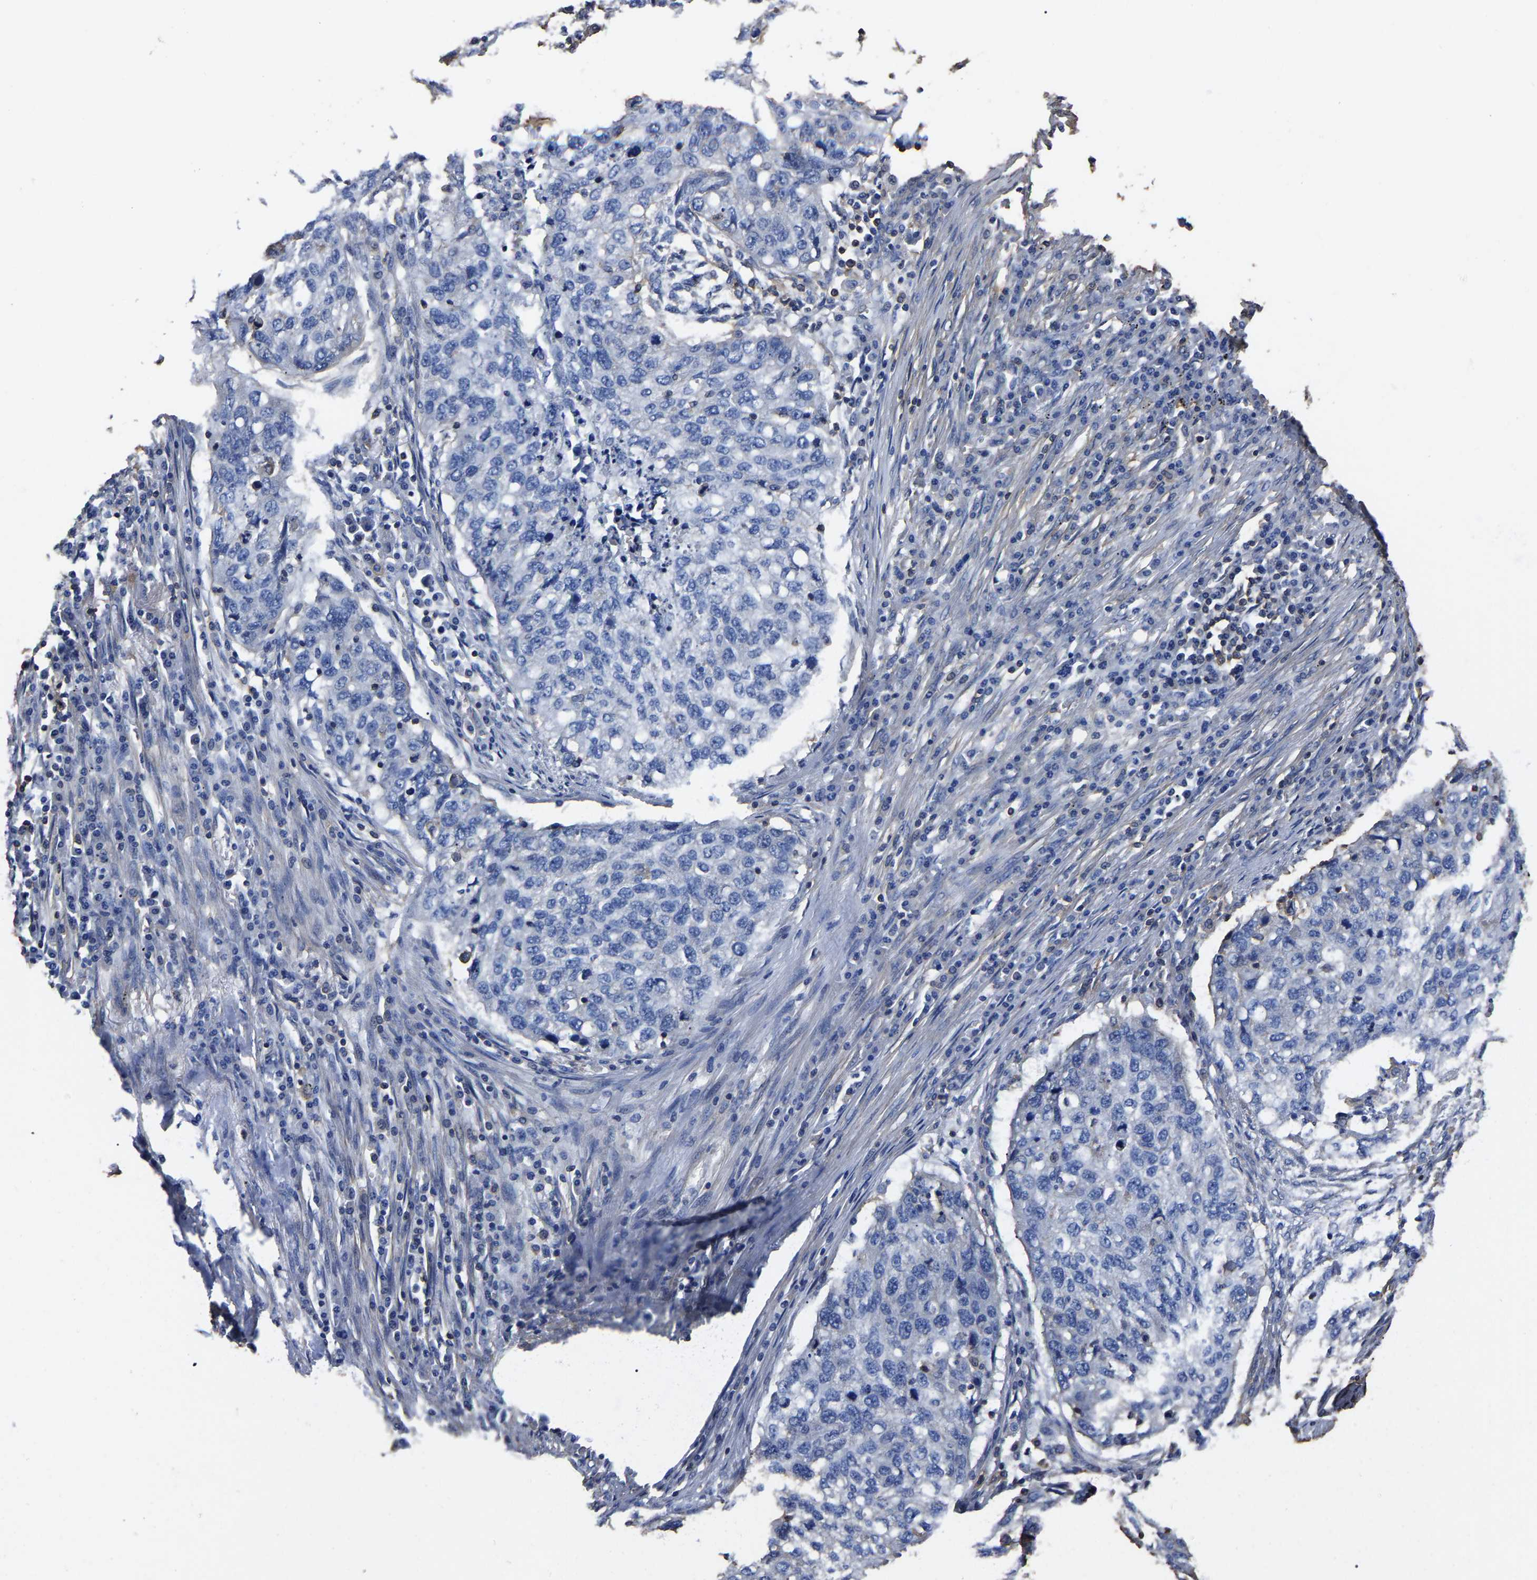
{"staining": {"intensity": "negative", "quantity": "none", "location": "none"}, "tissue": "lung cancer", "cell_type": "Tumor cells", "image_type": "cancer", "snomed": [{"axis": "morphology", "description": "Squamous cell carcinoma, NOS"}, {"axis": "topography", "description": "Lung"}], "caption": "High power microscopy micrograph of an immunohistochemistry image of lung squamous cell carcinoma, revealing no significant expression in tumor cells.", "gene": "ARMT1", "patient": {"sex": "female", "age": 63}}